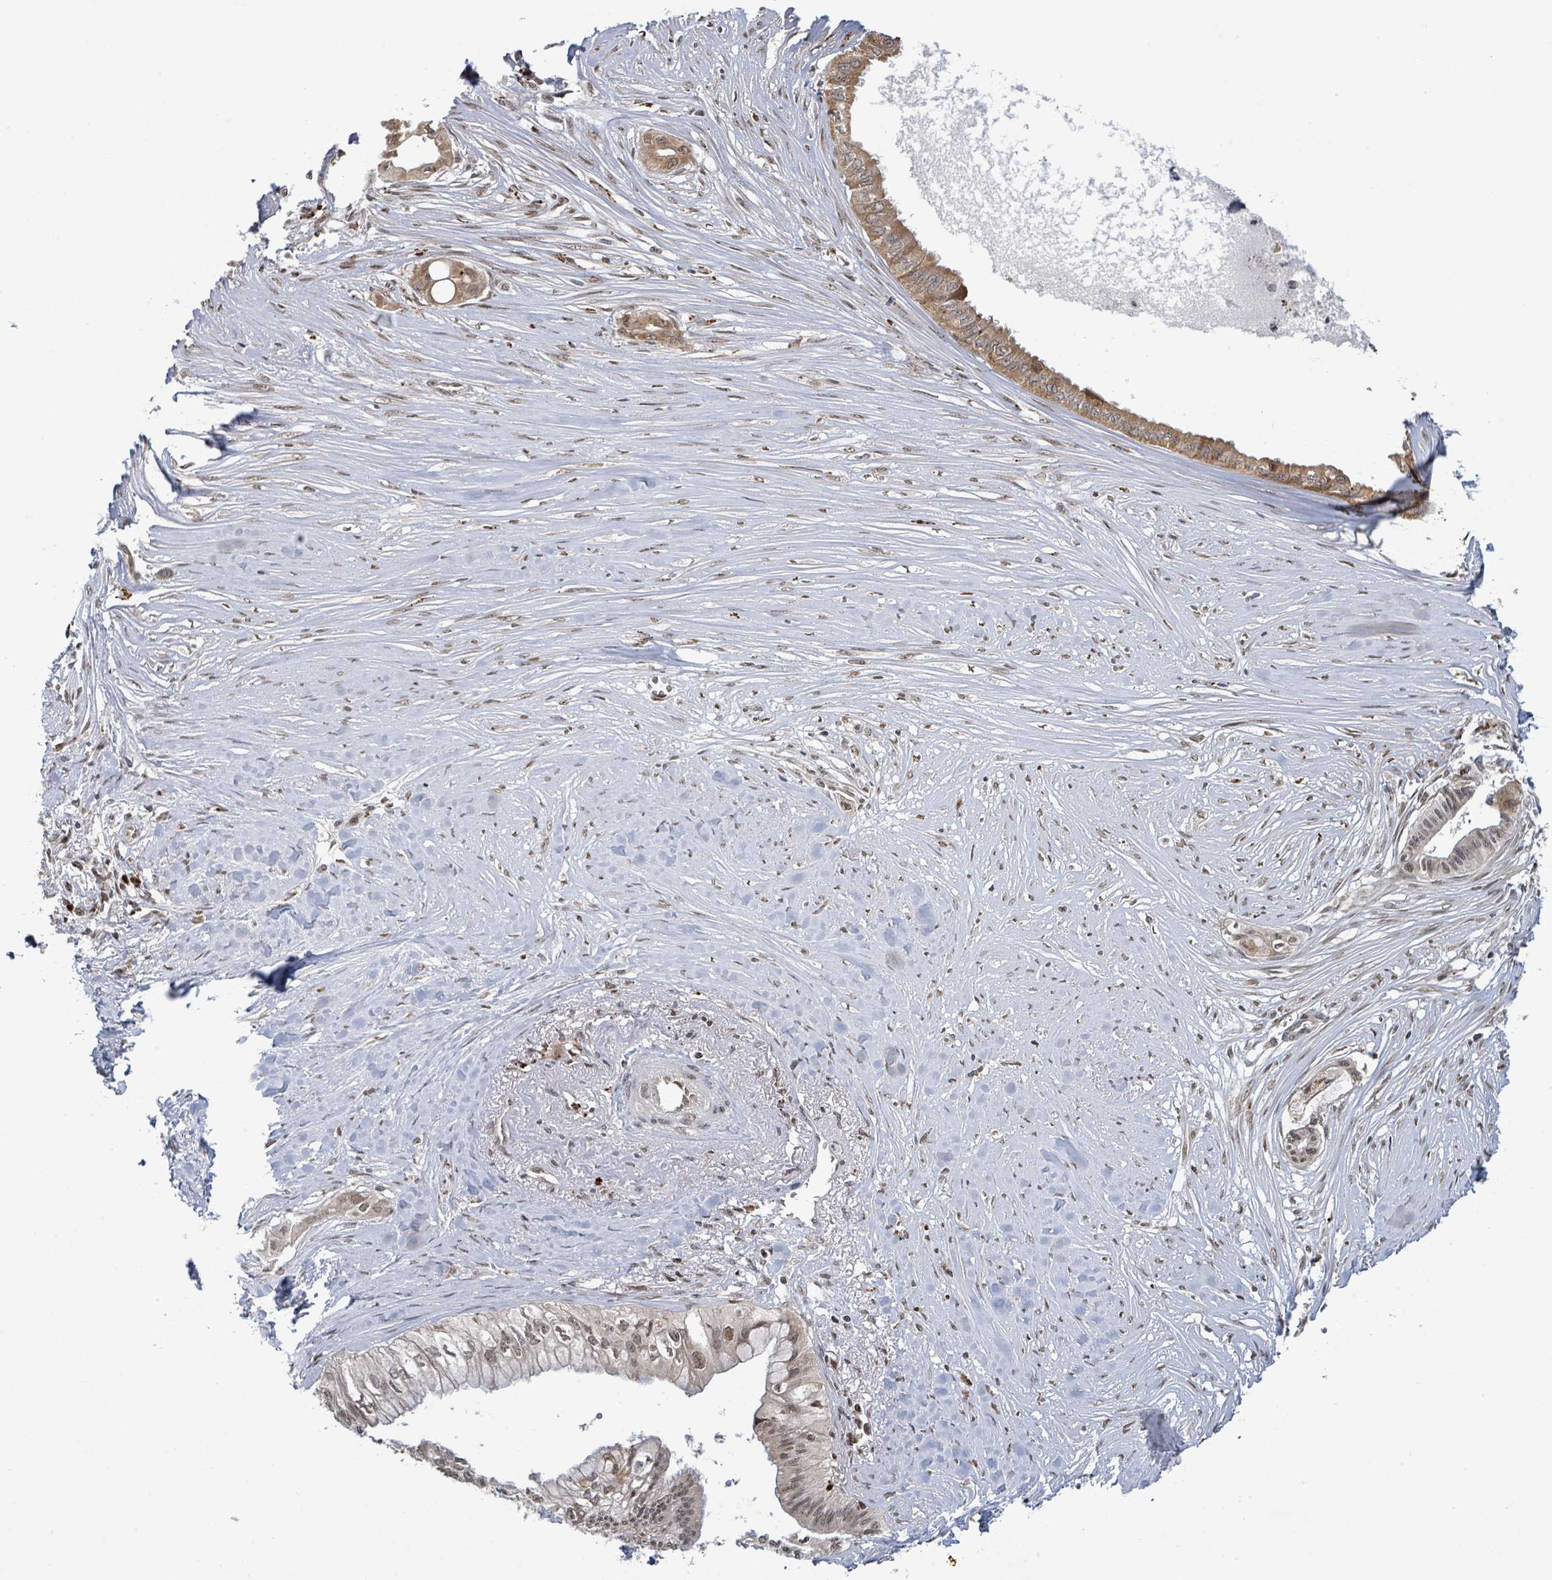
{"staining": {"intensity": "moderate", "quantity": ">75%", "location": "cytoplasmic/membranous,nuclear"}, "tissue": "pancreatic cancer", "cell_type": "Tumor cells", "image_type": "cancer", "snomed": [{"axis": "morphology", "description": "Adenocarcinoma, NOS"}, {"axis": "topography", "description": "Pancreas"}], "caption": "Immunohistochemical staining of pancreatic adenocarcinoma shows moderate cytoplasmic/membranous and nuclear protein staining in about >75% of tumor cells.", "gene": "SBF2", "patient": {"sex": "male", "age": 71}}